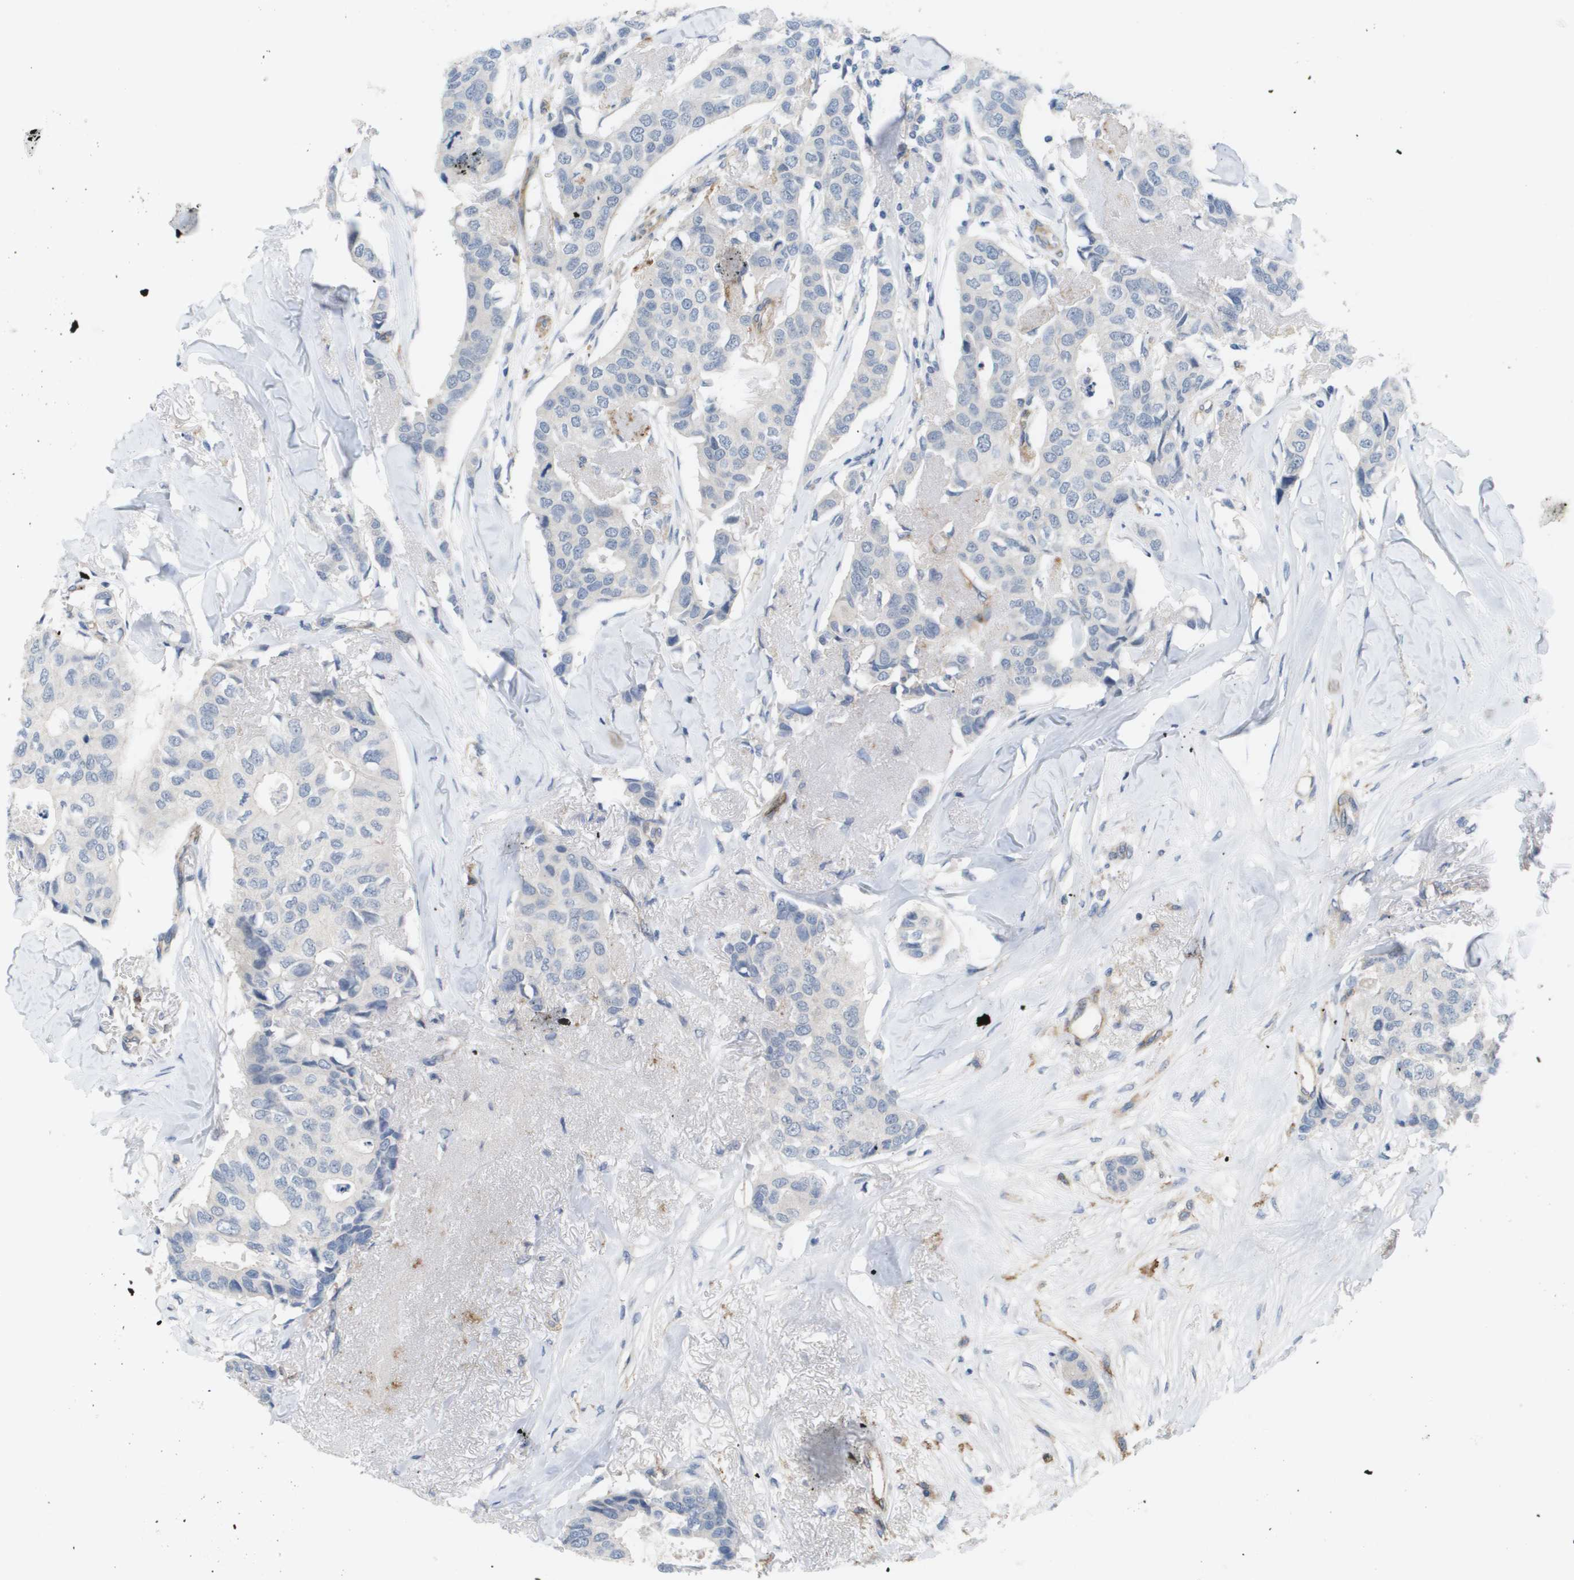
{"staining": {"intensity": "negative", "quantity": "none", "location": "none"}, "tissue": "breast cancer", "cell_type": "Tumor cells", "image_type": "cancer", "snomed": [{"axis": "morphology", "description": "Duct carcinoma"}, {"axis": "topography", "description": "Breast"}], "caption": "Protein analysis of breast invasive ductal carcinoma demonstrates no significant staining in tumor cells. The staining is performed using DAB (3,3'-diaminobenzidine) brown chromogen with nuclei counter-stained in using hematoxylin.", "gene": "ANGPT2", "patient": {"sex": "female", "age": 80}}